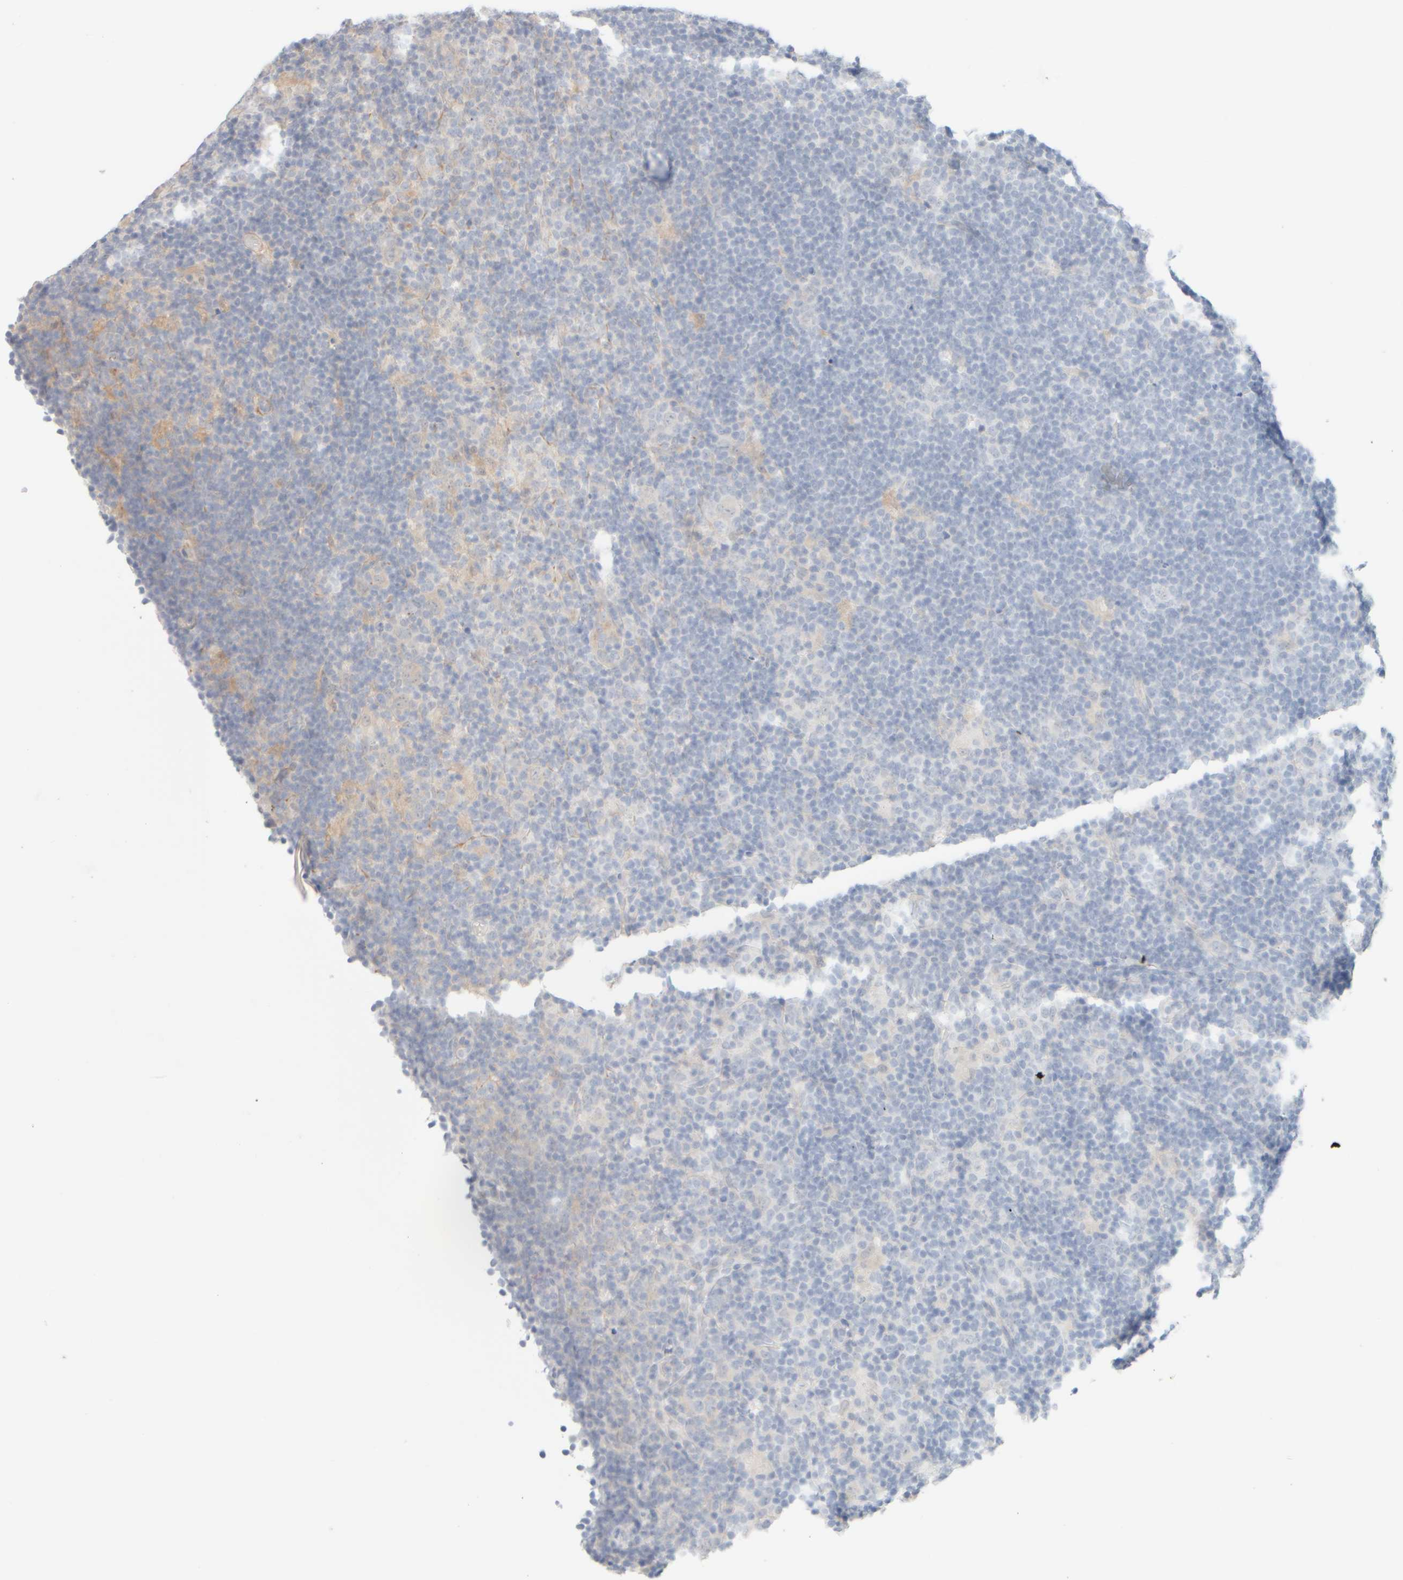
{"staining": {"intensity": "moderate", "quantity": "<25%", "location": "cytoplasmic/membranous"}, "tissue": "lymphoma", "cell_type": "Tumor cells", "image_type": "cancer", "snomed": [{"axis": "morphology", "description": "Hodgkin's disease, NOS"}, {"axis": "topography", "description": "Lymph node"}], "caption": "Brown immunohistochemical staining in Hodgkin's disease reveals moderate cytoplasmic/membranous staining in approximately <25% of tumor cells.", "gene": "UNC13B", "patient": {"sex": "female", "age": 57}}